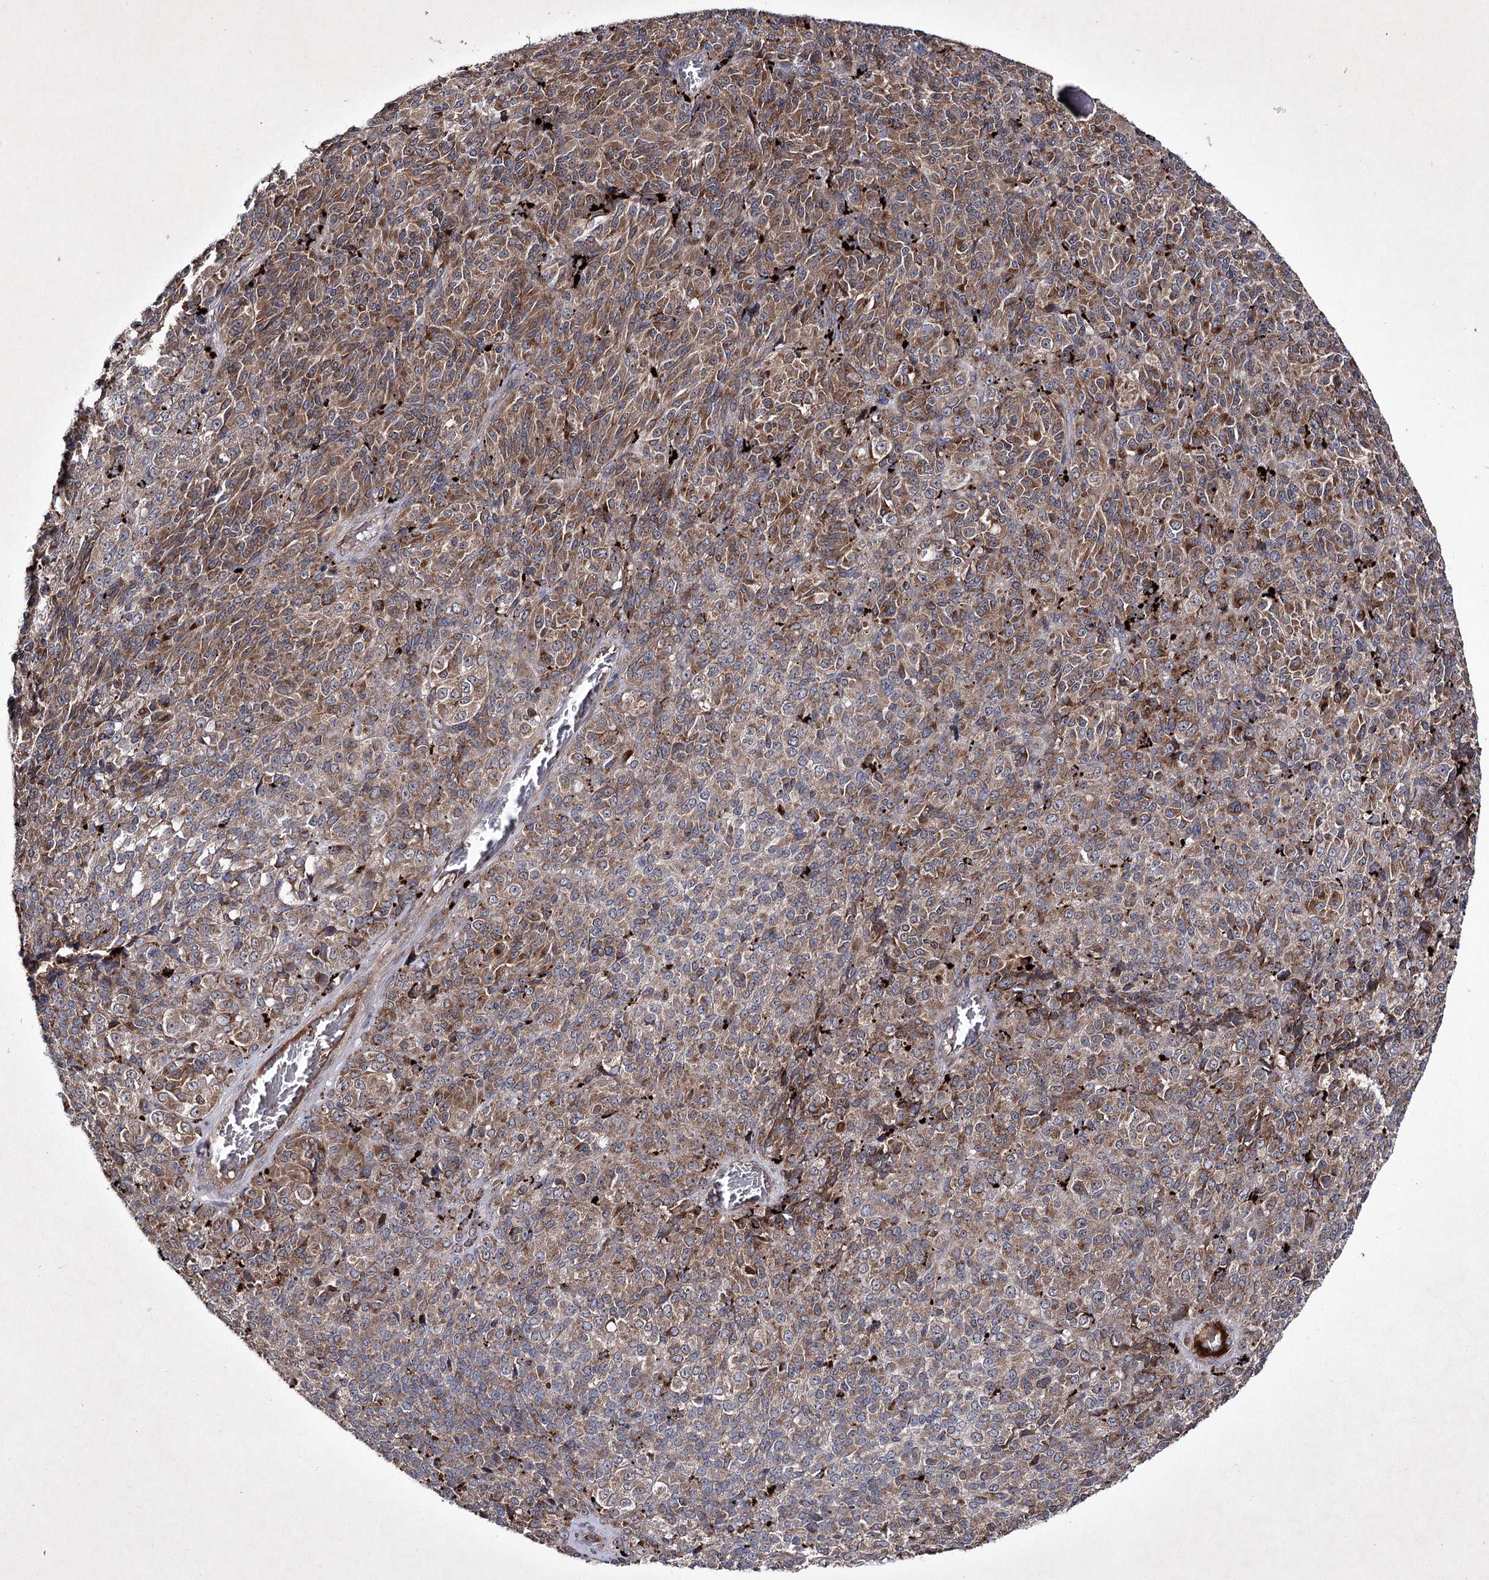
{"staining": {"intensity": "moderate", "quantity": ">75%", "location": "cytoplasmic/membranous"}, "tissue": "melanoma", "cell_type": "Tumor cells", "image_type": "cancer", "snomed": [{"axis": "morphology", "description": "Malignant melanoma, Metastatic site"}, {"axis": "topography", "description": "Brain"}], "caption": "Moderate cytoplasmic/membranous positivity for a protein is appreciated in approximately >75% of tumor cells of malignant melanoma (metastatic site) using immunohistochemistry.", "gene": "ALG9", "patient": {"sex": "female", "age": 56}}